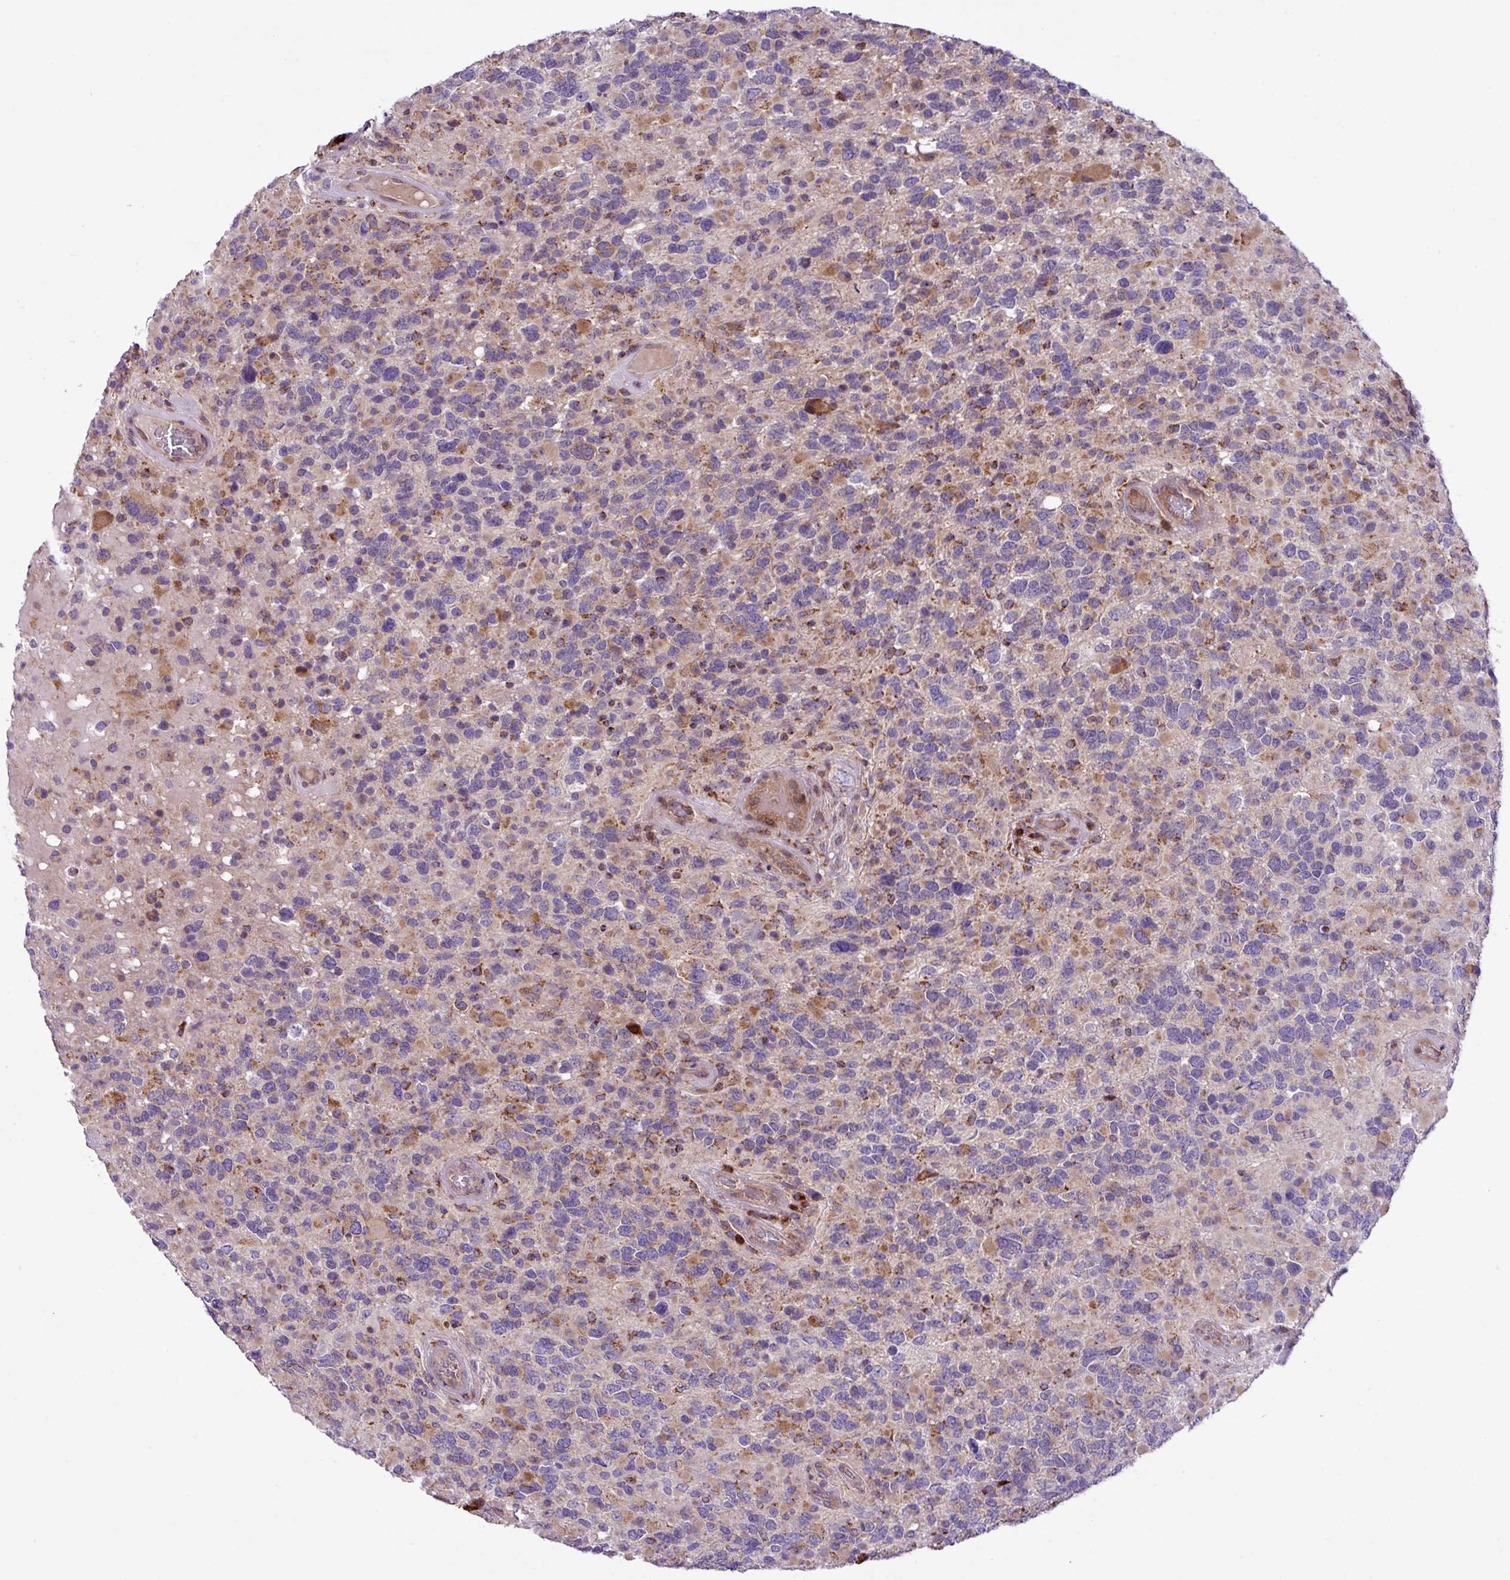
{"staining": {"intensity": "moderate", "quantity": "<25%", "location": "cytoplasmic/membranous"}, "tissue": "glioma", "cell_type": "Tumor cells", "image_type": "cancer", "snomed": [{"axis": "morphology", "description": "Glioma, malignant, High grade"}, {"axis": "topography", "description": "Brain"}], "caption": "Malignant glioma (high-grade) stained with IHC demonstrates moderate cytoplasmic/membranous positivity in approximately <25% of tumor cells. (DAB IHC, brown staining for protein, blue staining for nuclei).", "gene": "ZNF569", "patient": {"sex": "female", "age": 40}}